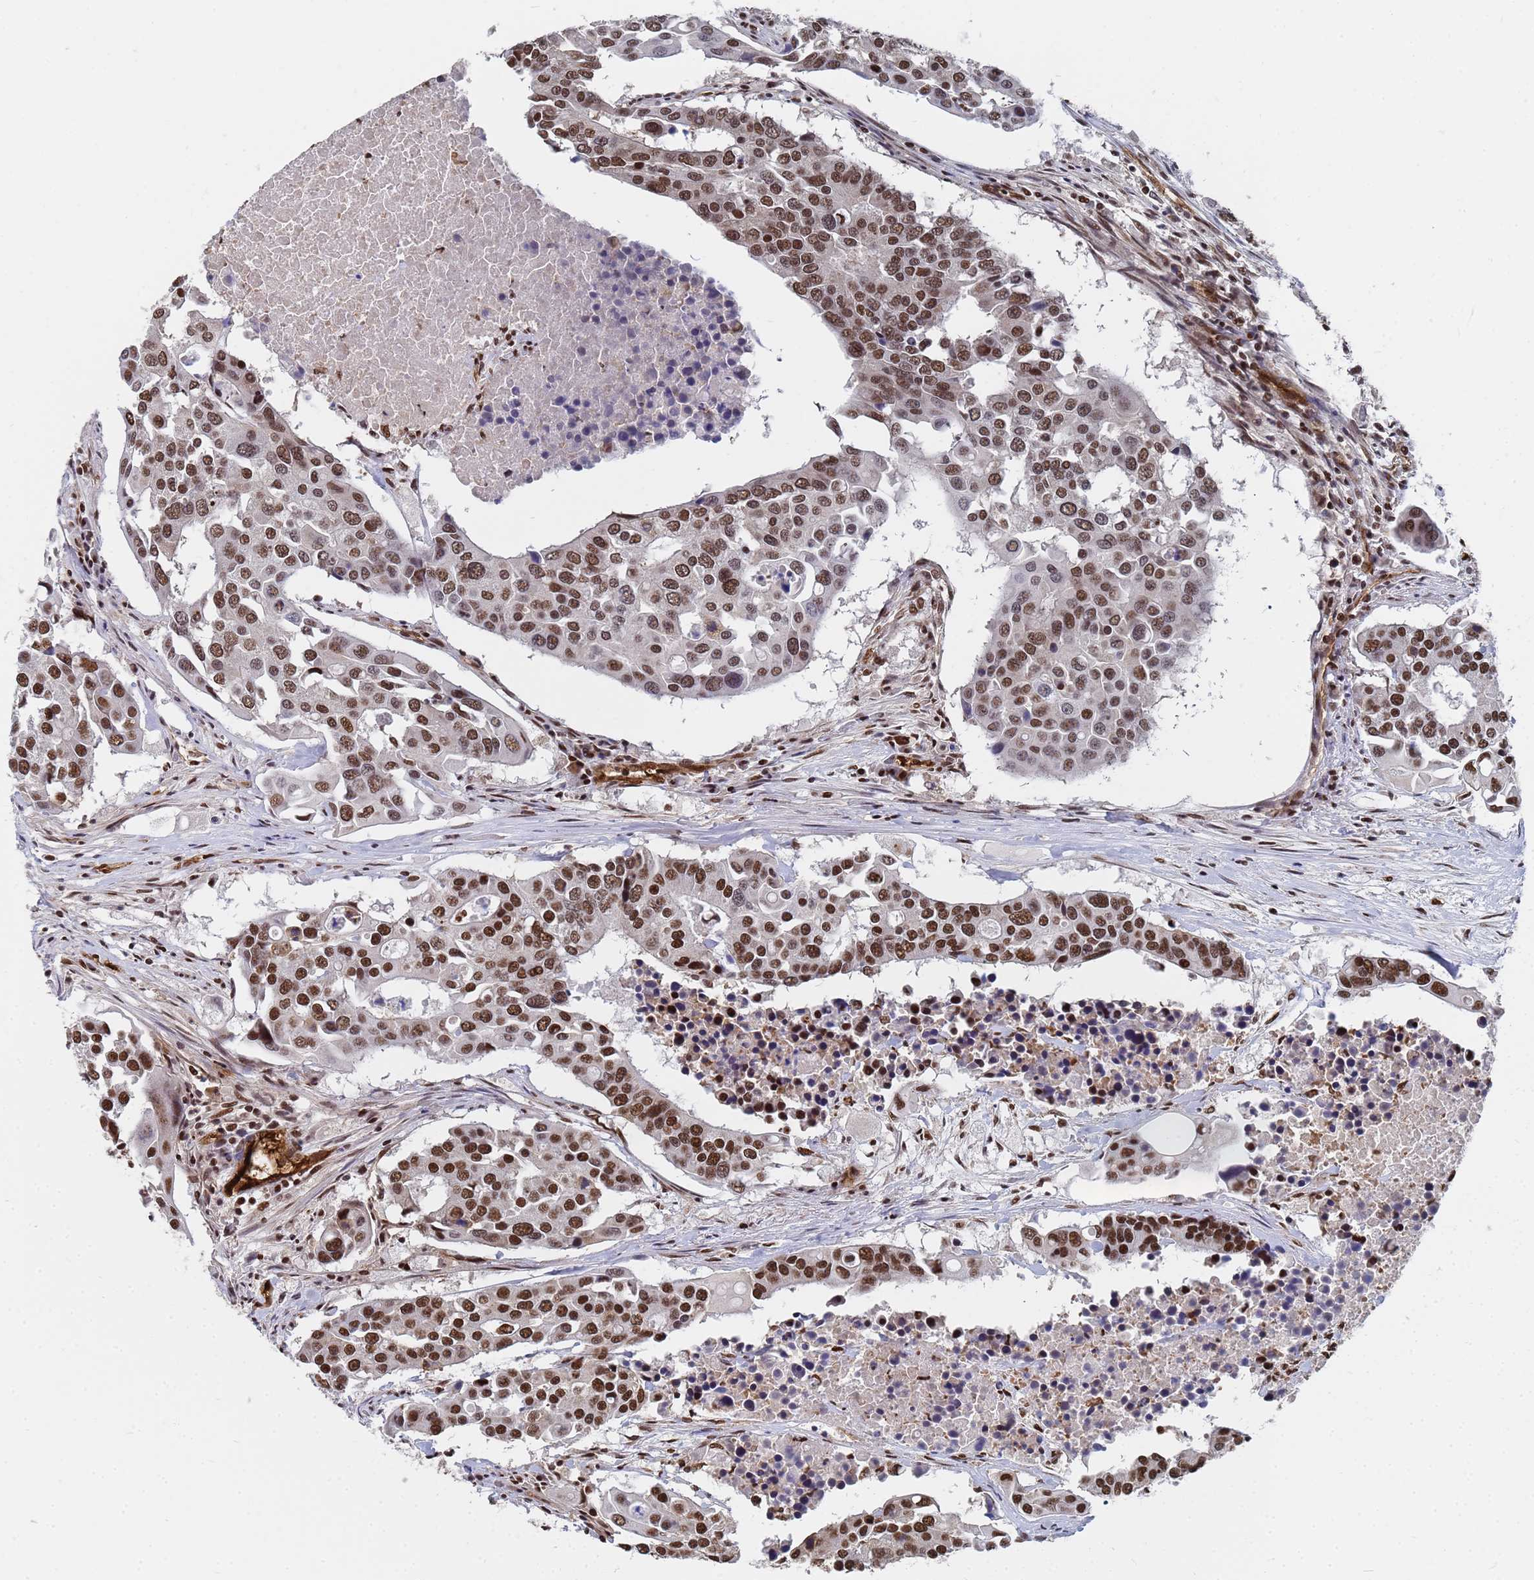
{"staining": {"intensity": "strong", "quantity": ">75%", "location": "nuclear"}, "tissue": "colorectal cancer", "cell_type": "Tumor cells", "image_type": "cancer", "snomed": [{"axis": "morphology", "description": "Adenocarcinoma, NOS"}, {"axis": "topography", "description": "Colon"}], "caption": "Protein staining reveals strong nuclear positivity in about >75% of tumor cells in colorectal cancer.", "gene": "RAVER2", "patient": {"sex": "male", "age": 77}}